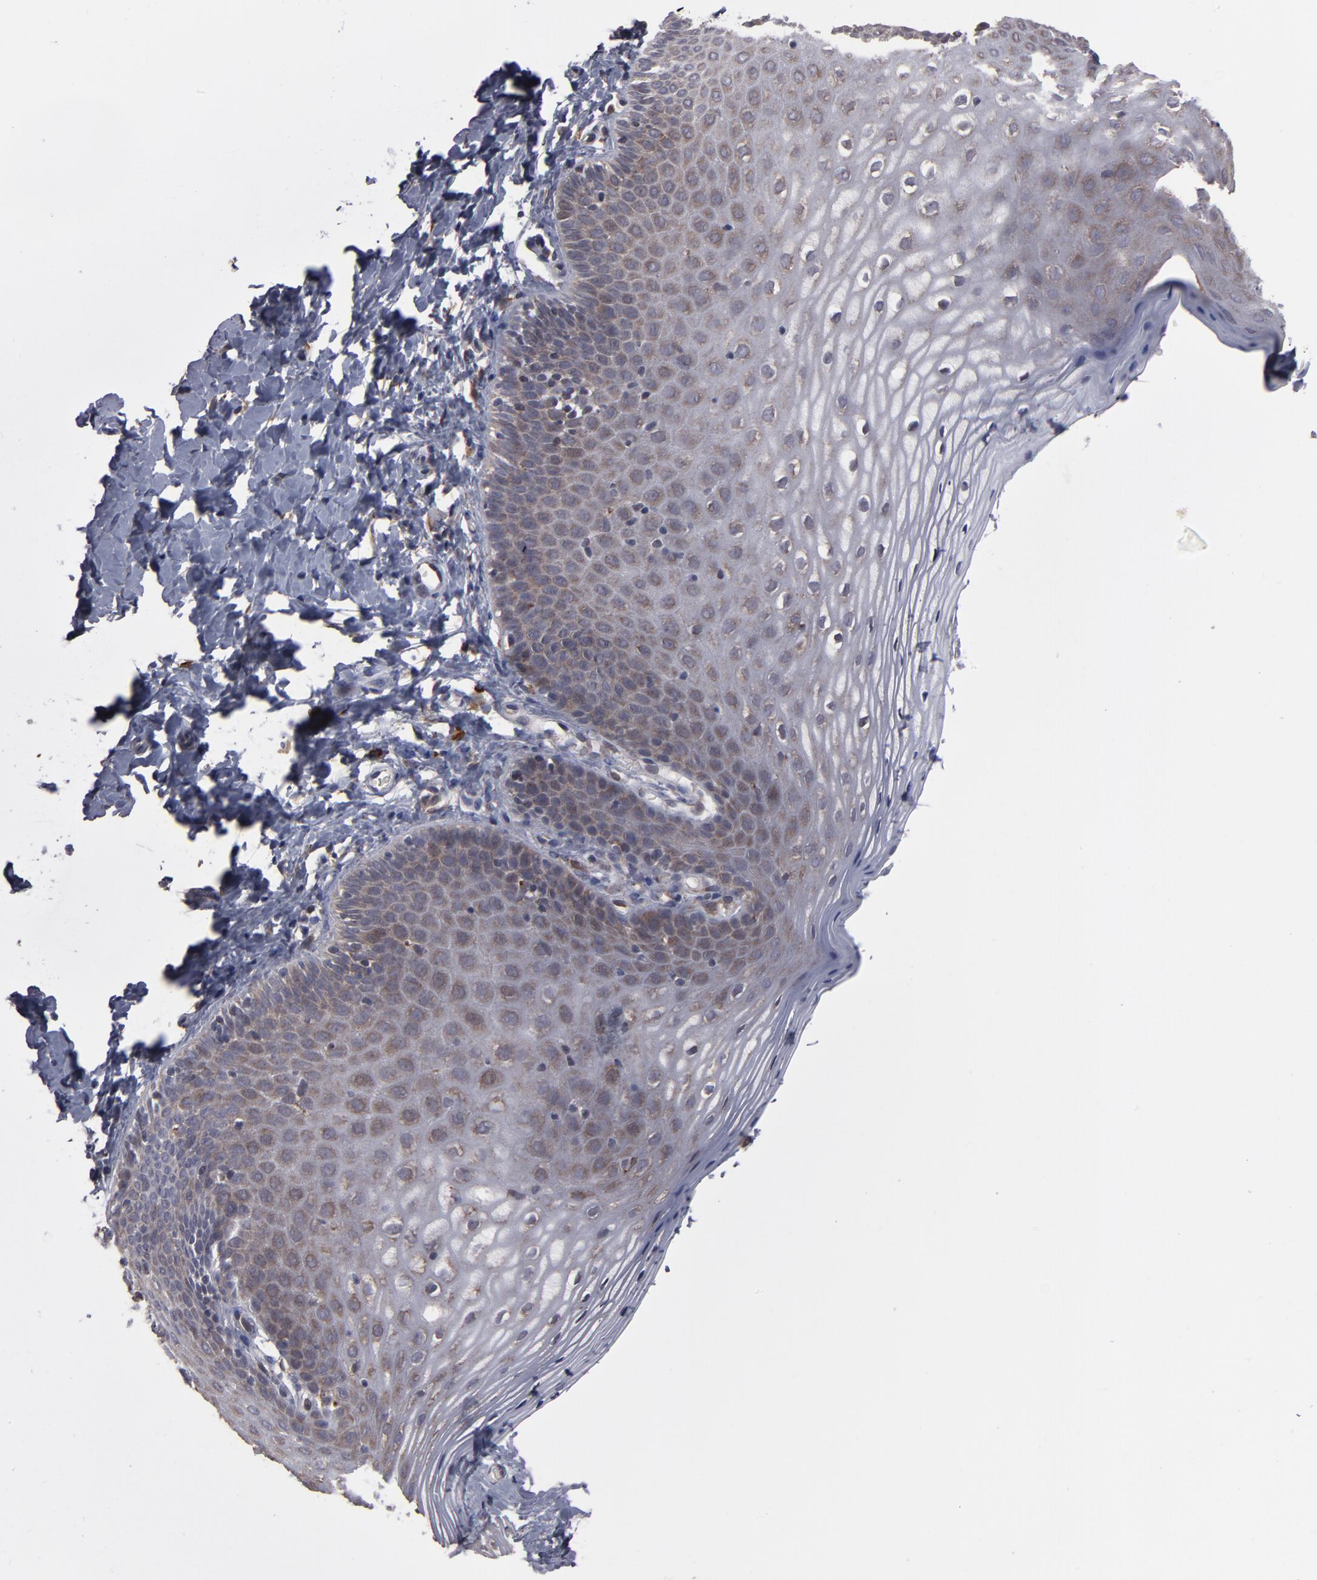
{"staining": {"intensity": "weak", "quantity": "25%-75%", "location": "cytoplasmic/membranous"}, "tissue": "vagina", "cell_type": "Squamous epithelial cells", "image_type": "normal", "snomed": [{"axis": "morphology", "description": "Normal tissue, NOS"}, {"axis": "topography", "description": "Vagina"}], "caption": "Vagina stained with a protein marker displays weak staining in squamous epithelial cells.", "gene": "SND1", "patient": {"sex": "female", "age": 55}}